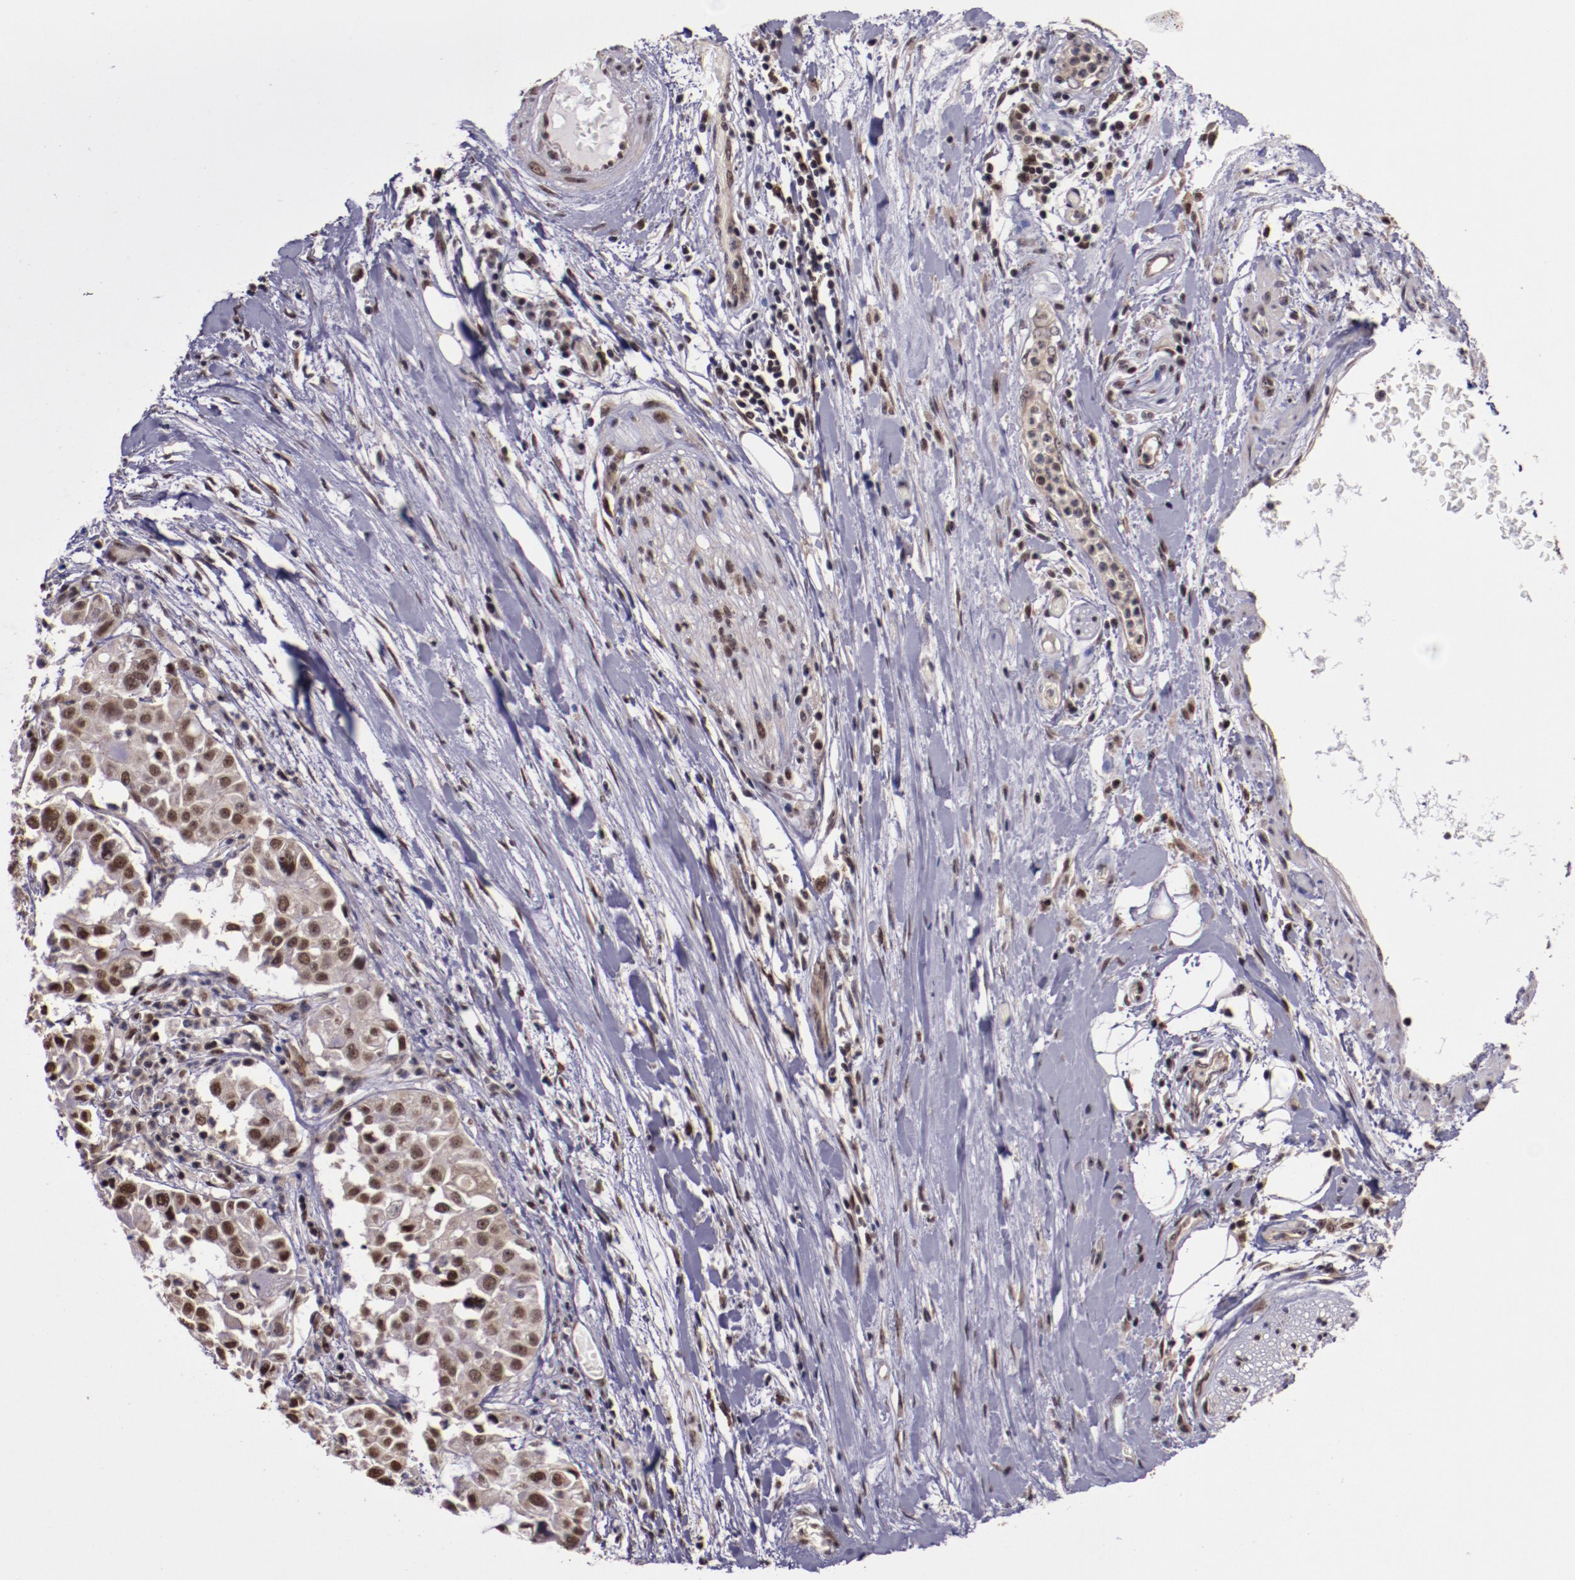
{"staining": {"intensity": "moderate", "quantity": ">75%", "location": "cytoplasmic/membranous,nuclear"}, "tissue": "pancreatic cancer", "cell_type": "Tumor cells", "image_type": "cancer", "snomed": [{"axis": "morphology", "description": "Adenocarcinoma, NOS"}, {"axis": "topography", "description": "Pancreas"}], "caption": "This image reveals immunohistochemistry staining of human pancreatic adenocarcinoma, with medium moderate cytoplasmic/membranous and nuclear expression in approximately >75% of tumor cells.", "gene": "CECR2", "patient": {"sex": "female", "age": 52}}